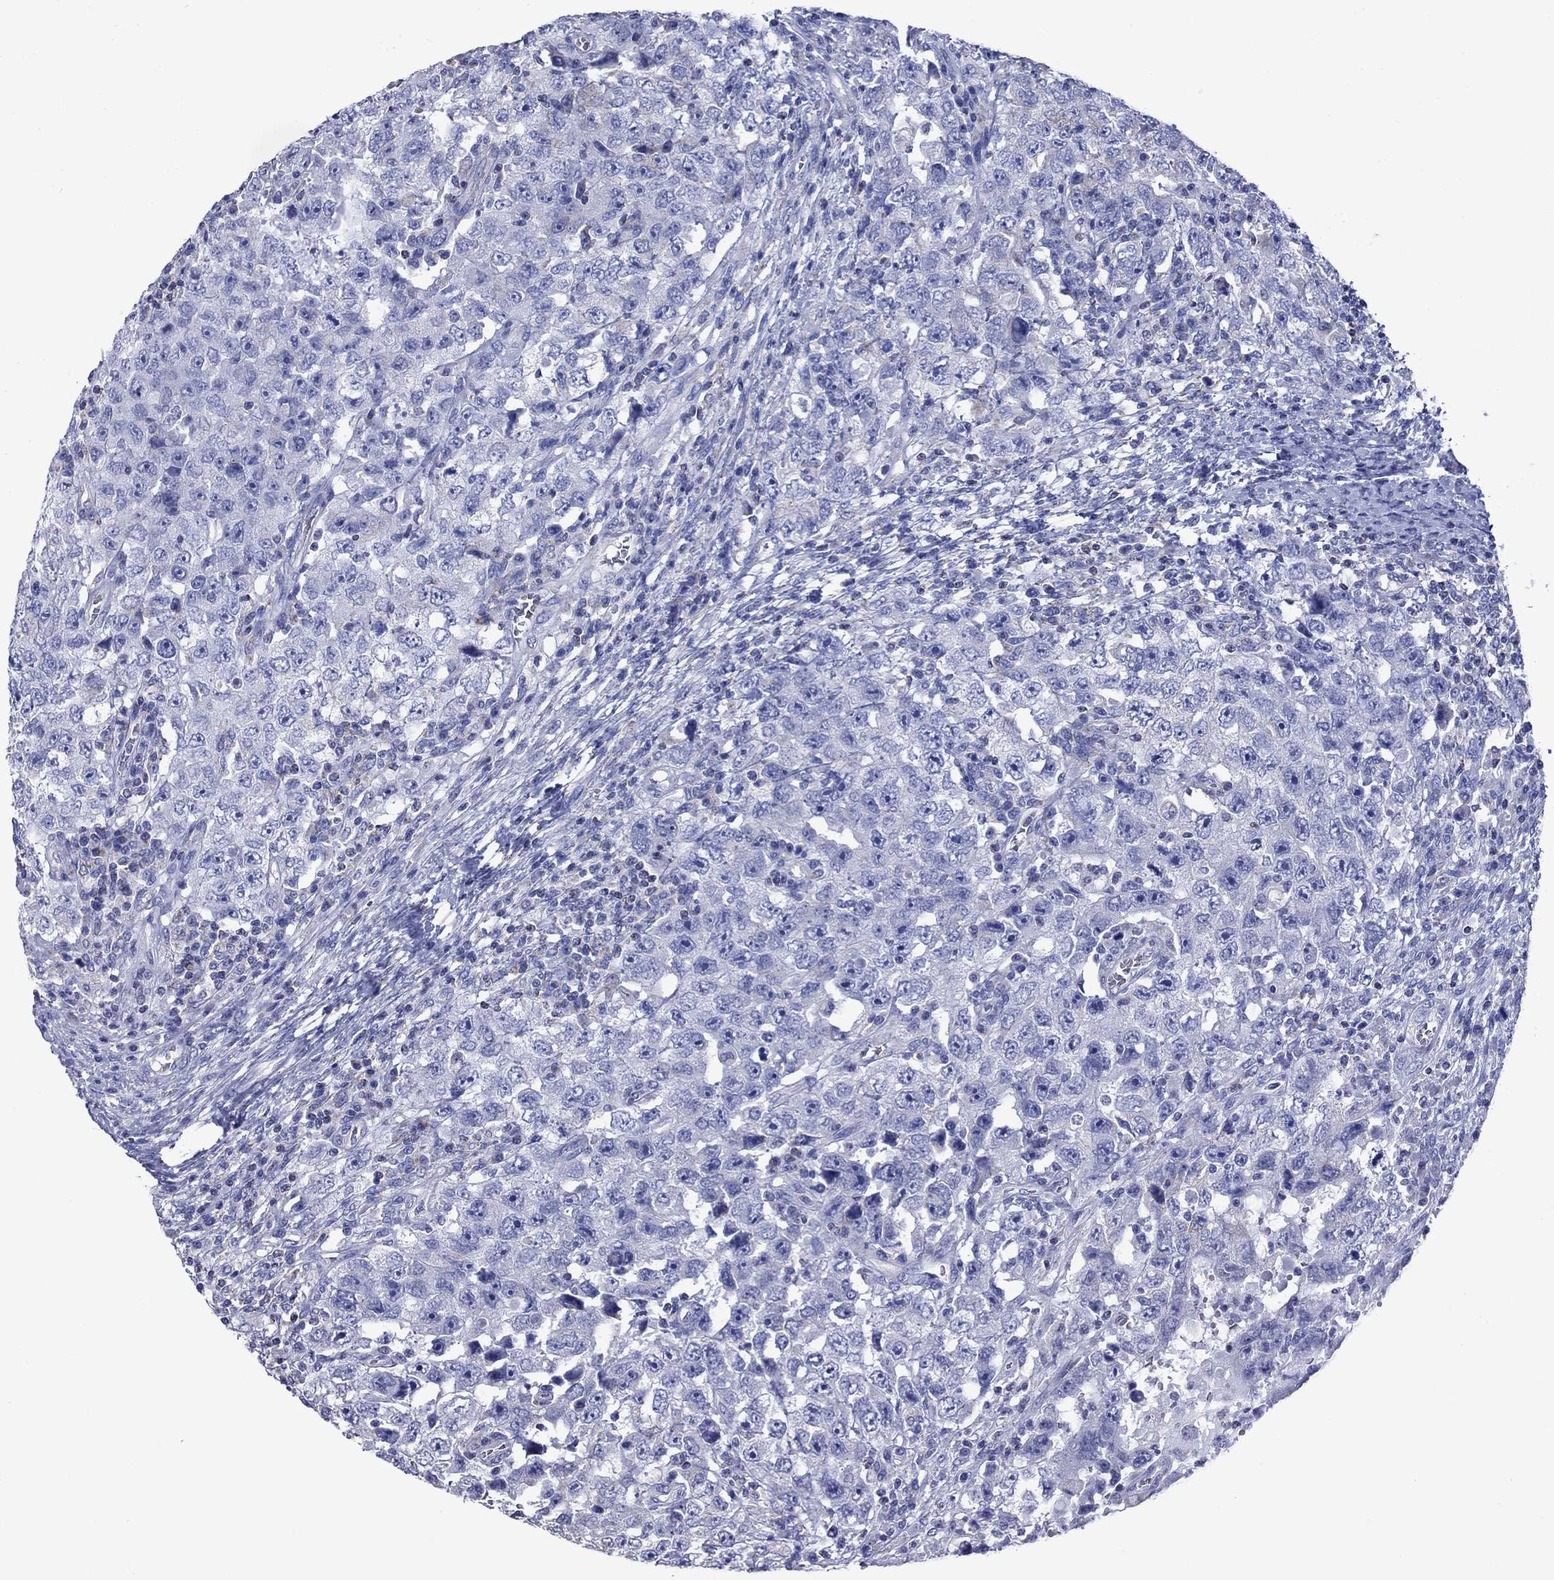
{"staining": {"intensity": "negative", "quantity": "none", "location": "none"}, "tissue": "testis cancer", "cell_type": "Tumor cells", "image_type": "cancer", "snomed": [{"axis": "morphology", "description": "Carcinoma, Embryonal, NOS"}, {"axis": "topography", "description": "Testis"}], "caption": "Embryonal carcinoma (testis) was stained to show a protein in brown. There is no significant expression in tumor cells. (DAB (3,3'-diaminobenzidine) IHC, high magnification).", "gene": "ACADSB", "patient": {"sex": "male", "age": 26}}